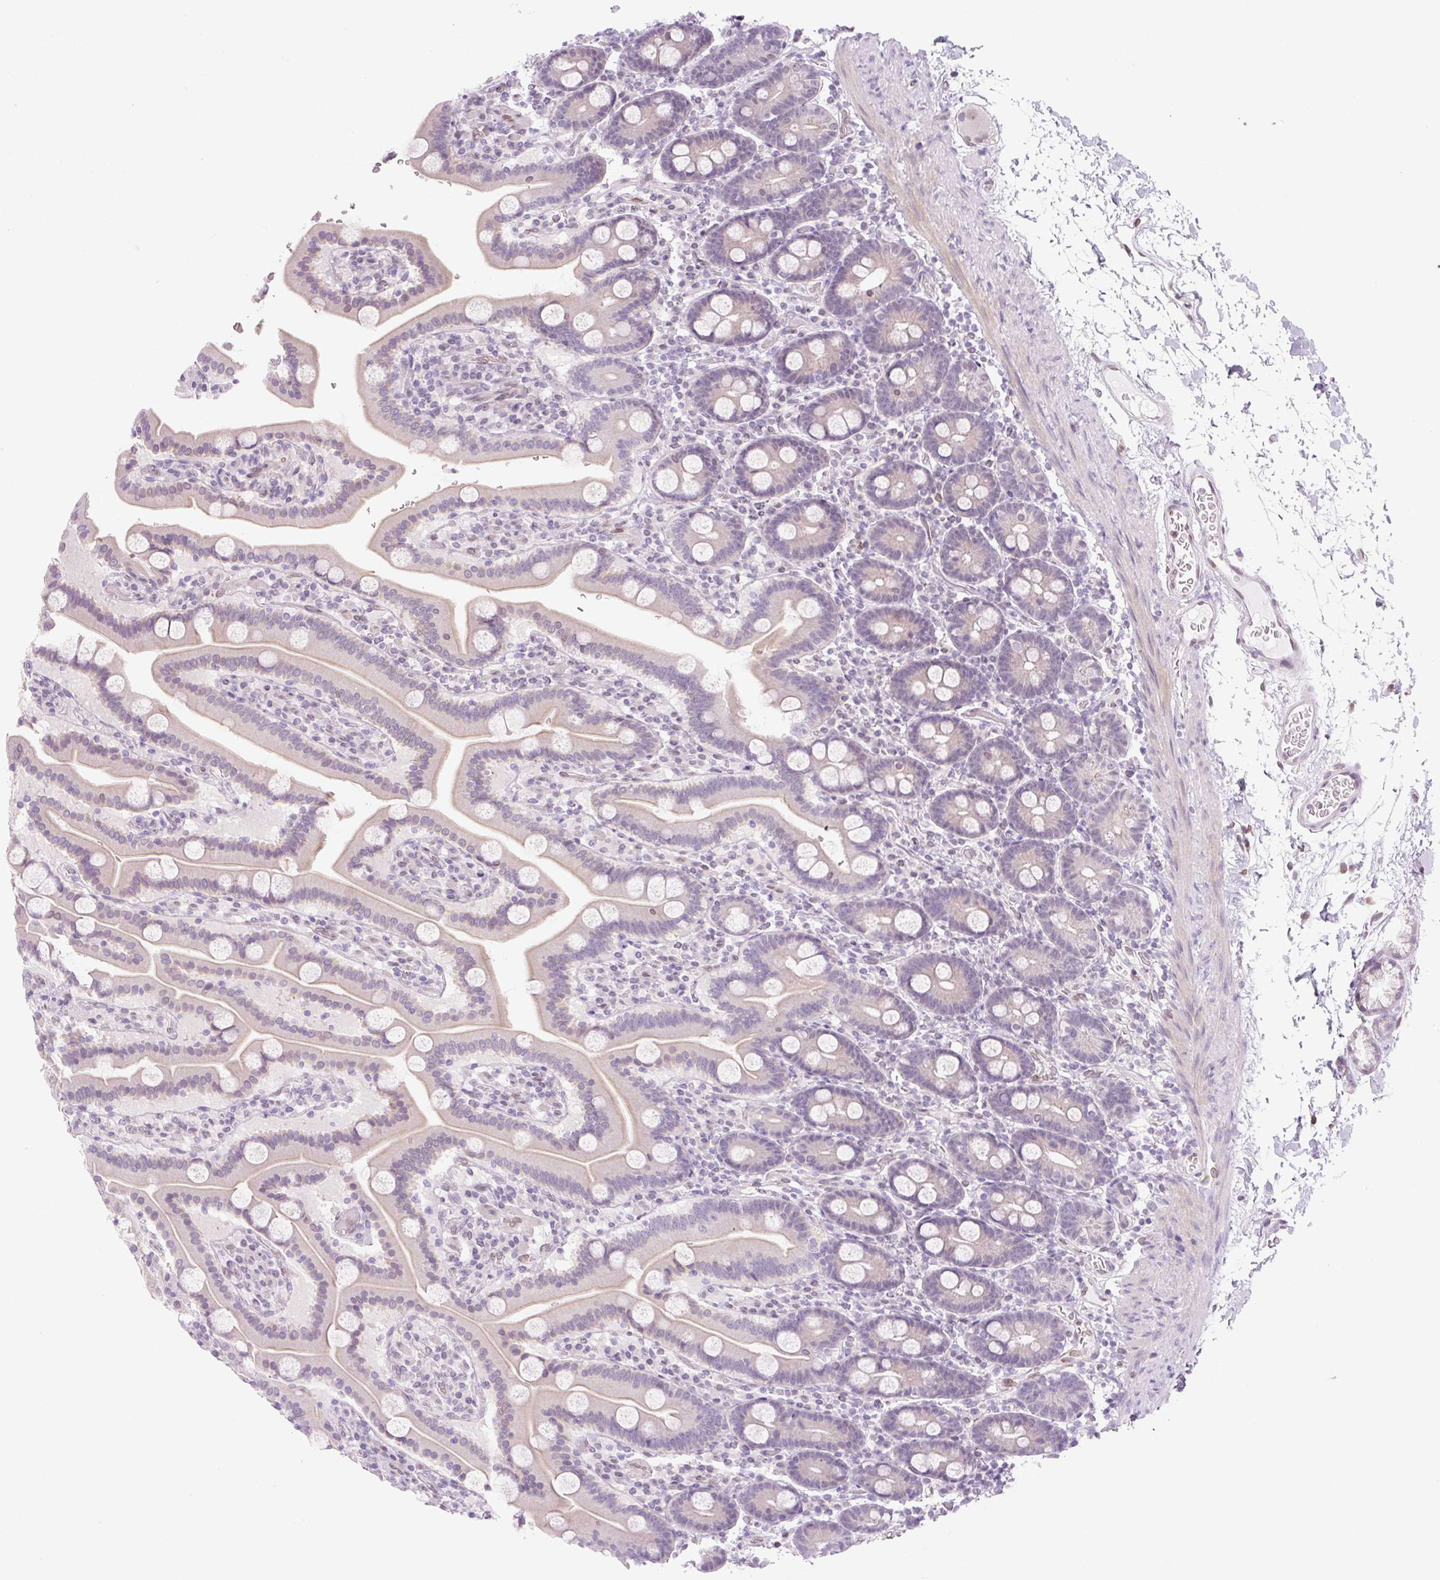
{"staining": {"intensity": "negative", "quantity": "none", "location": "none"}, "tissue": "duodenum", "cell_type": "Glandular cells", "image_type": "normal", "snomed": [{"axis": "morphology", "description": "Normal tissue, NOS"}, {"axis": "topography", "description": "Duodenum"}], "caption": "Immunohistochemical staining of normal human duodenum displays no significant expression in glandular cells.", "gene": "SYNE3", "patient": {"sex": "male", "age": 55}}